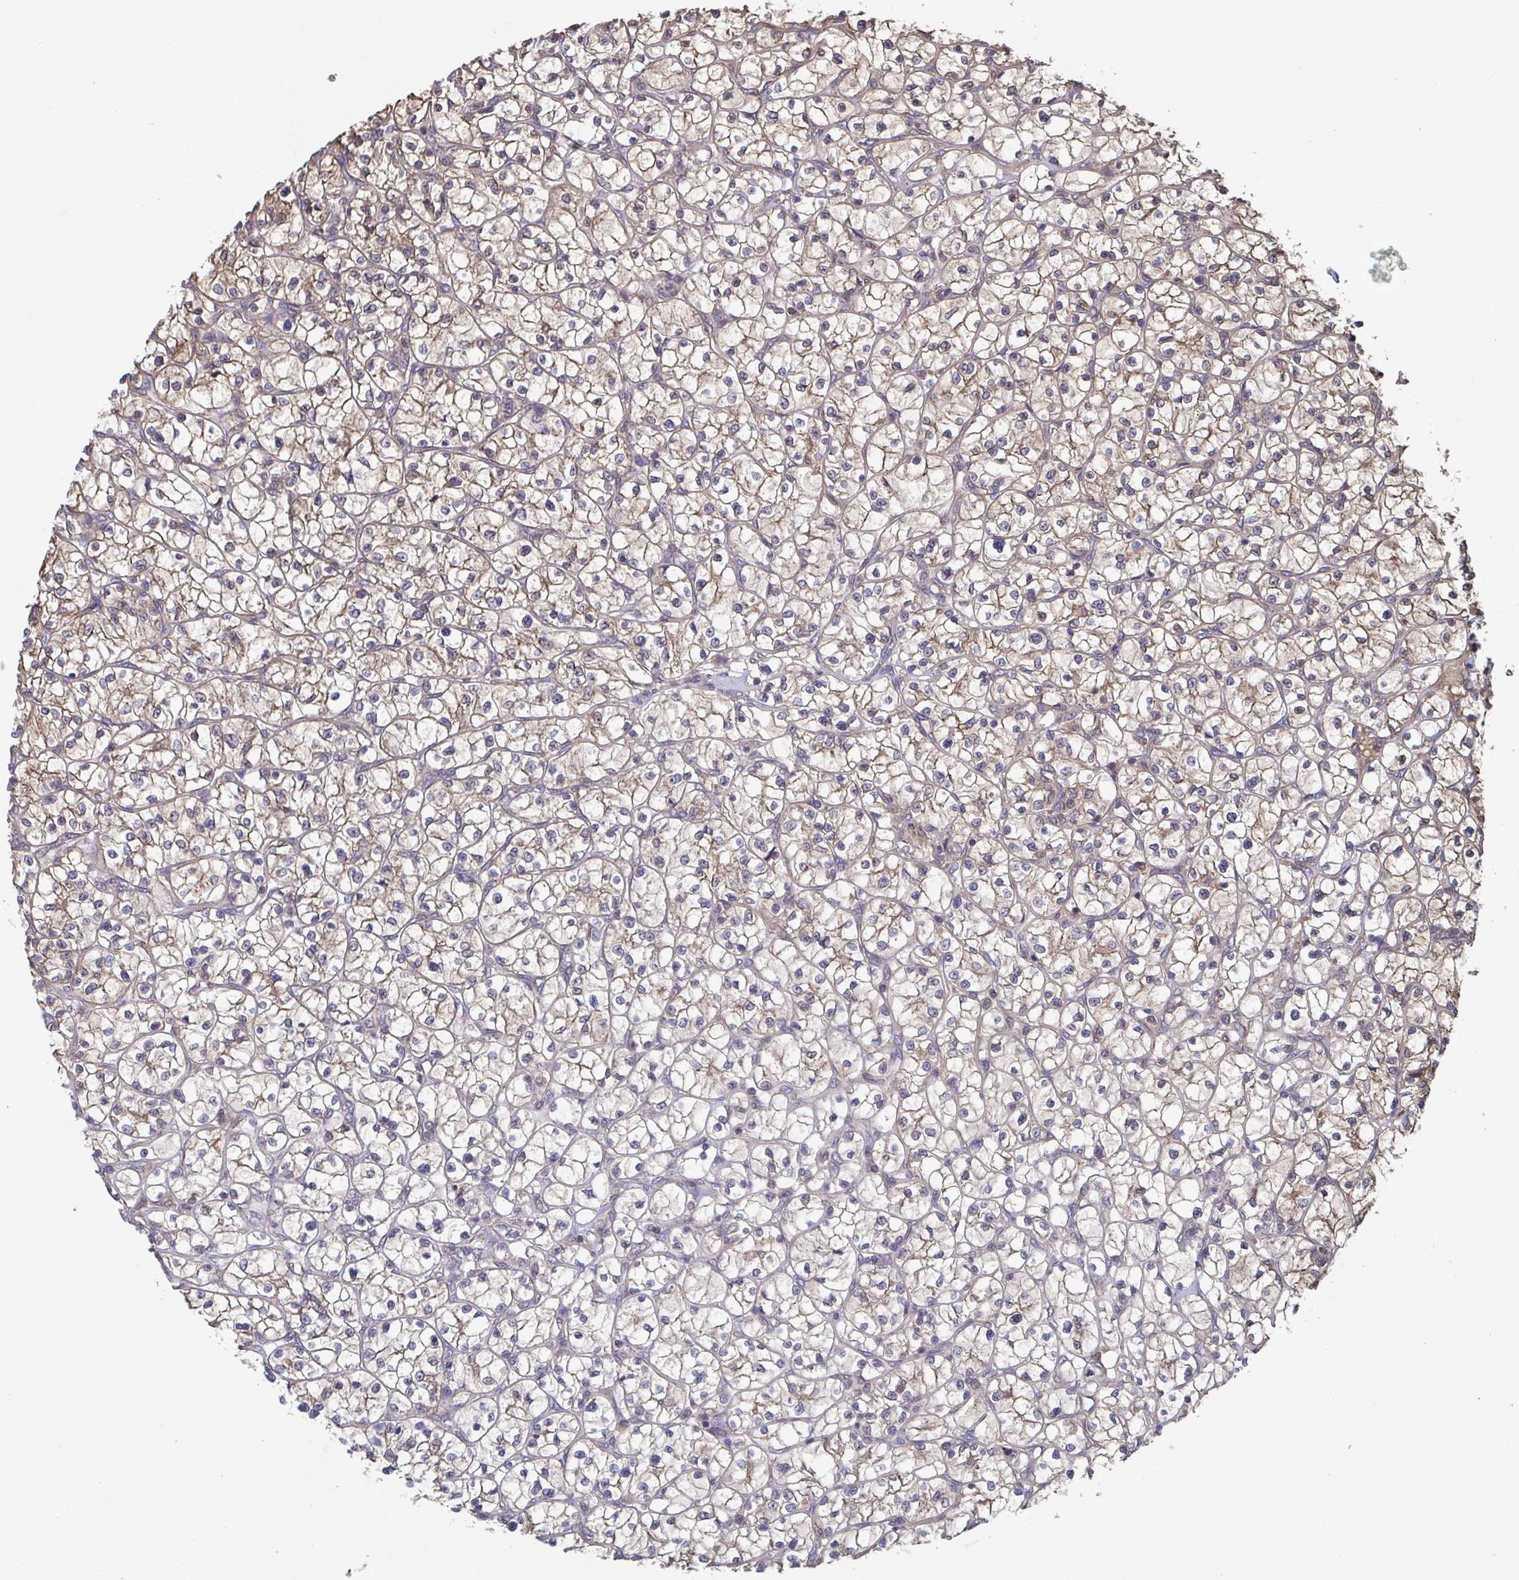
{"staining": {"intensity": "weak", "quantity": "25%-75%", "location": "cytoplasmic/membranous"}, "tissue": "renal cancer", "cell_type": "Tumor cells", "image_type": "cancer", "snomed": [{"axis": "morphology", "description": "Adenocarcinoma, NOS"}, {"axis": "topography", "description": "Kidney"}], "caption": "This is an image of immunohistochemistry (IHC) staining of renal adenocarcinoma, which shows weak staining in the cytoplasmic/membranous of tumor cells.", "gene": "COPB1", "patient": {"sex": "female", "age": 64}}